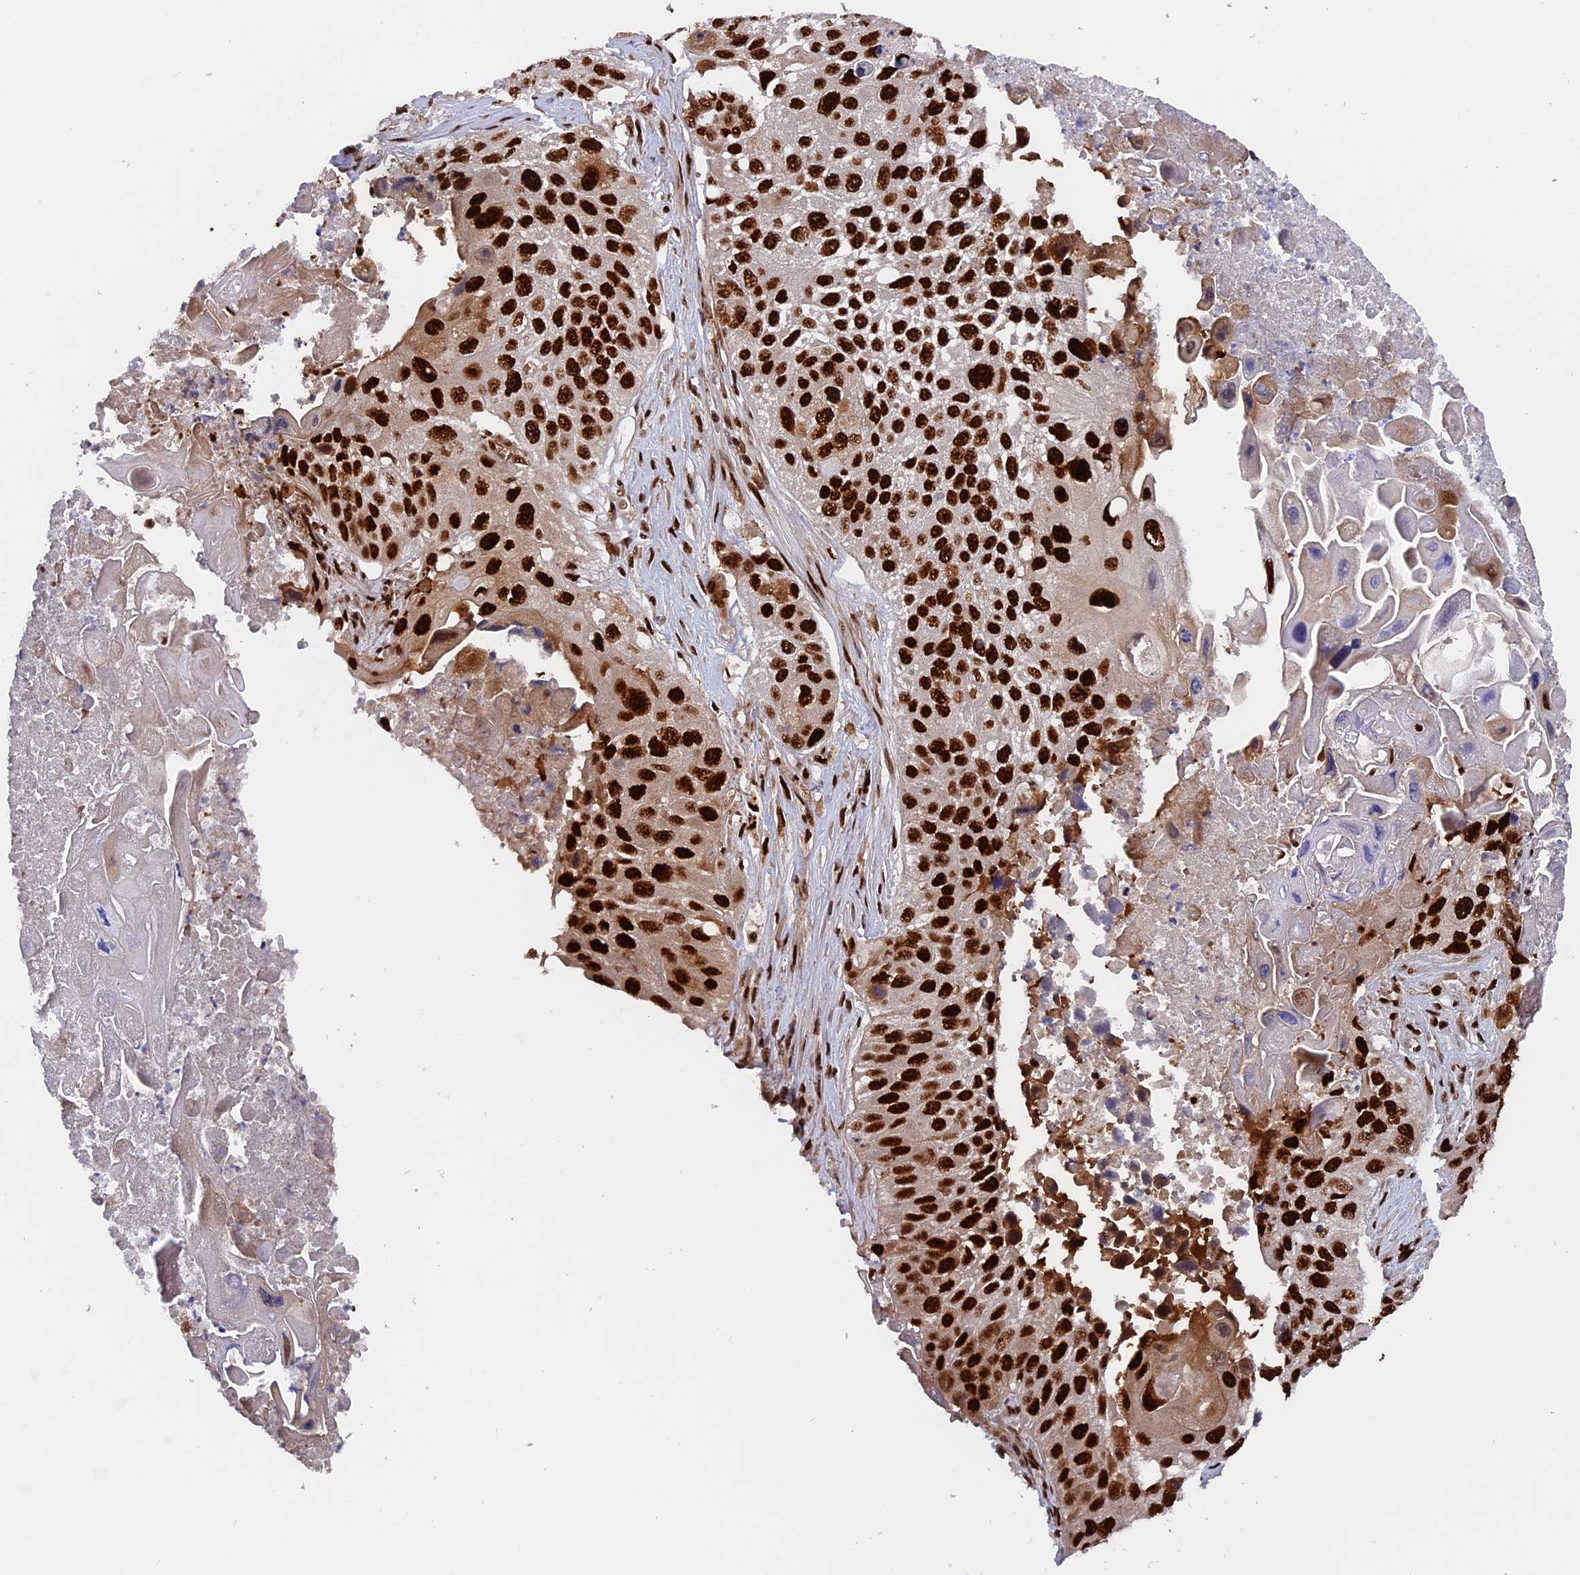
{"staining": {"intensity": "strong", "quantity": ">75%", "location": "nuclear"}, "tissue": "lung cancer", "cell_type": "Tumor cells", "image_type": "cancer", "snomed": [{"axis": "morphology", "description": "Squamous cell carcinoma, NOS"}, {"axis": "topography", "description": "Lung"}], "caption": "Lung cancer (squamous cell carcinoma) stained for a protein demonstrates strong nuclear positivity in tumor cells. (DAB (3,3'-diaminobenzidine) IHC, brown staining for protein, blue staining for nuclei).", "gene": "RAMAC", "patient": {"sex": "male", "age": 61}}